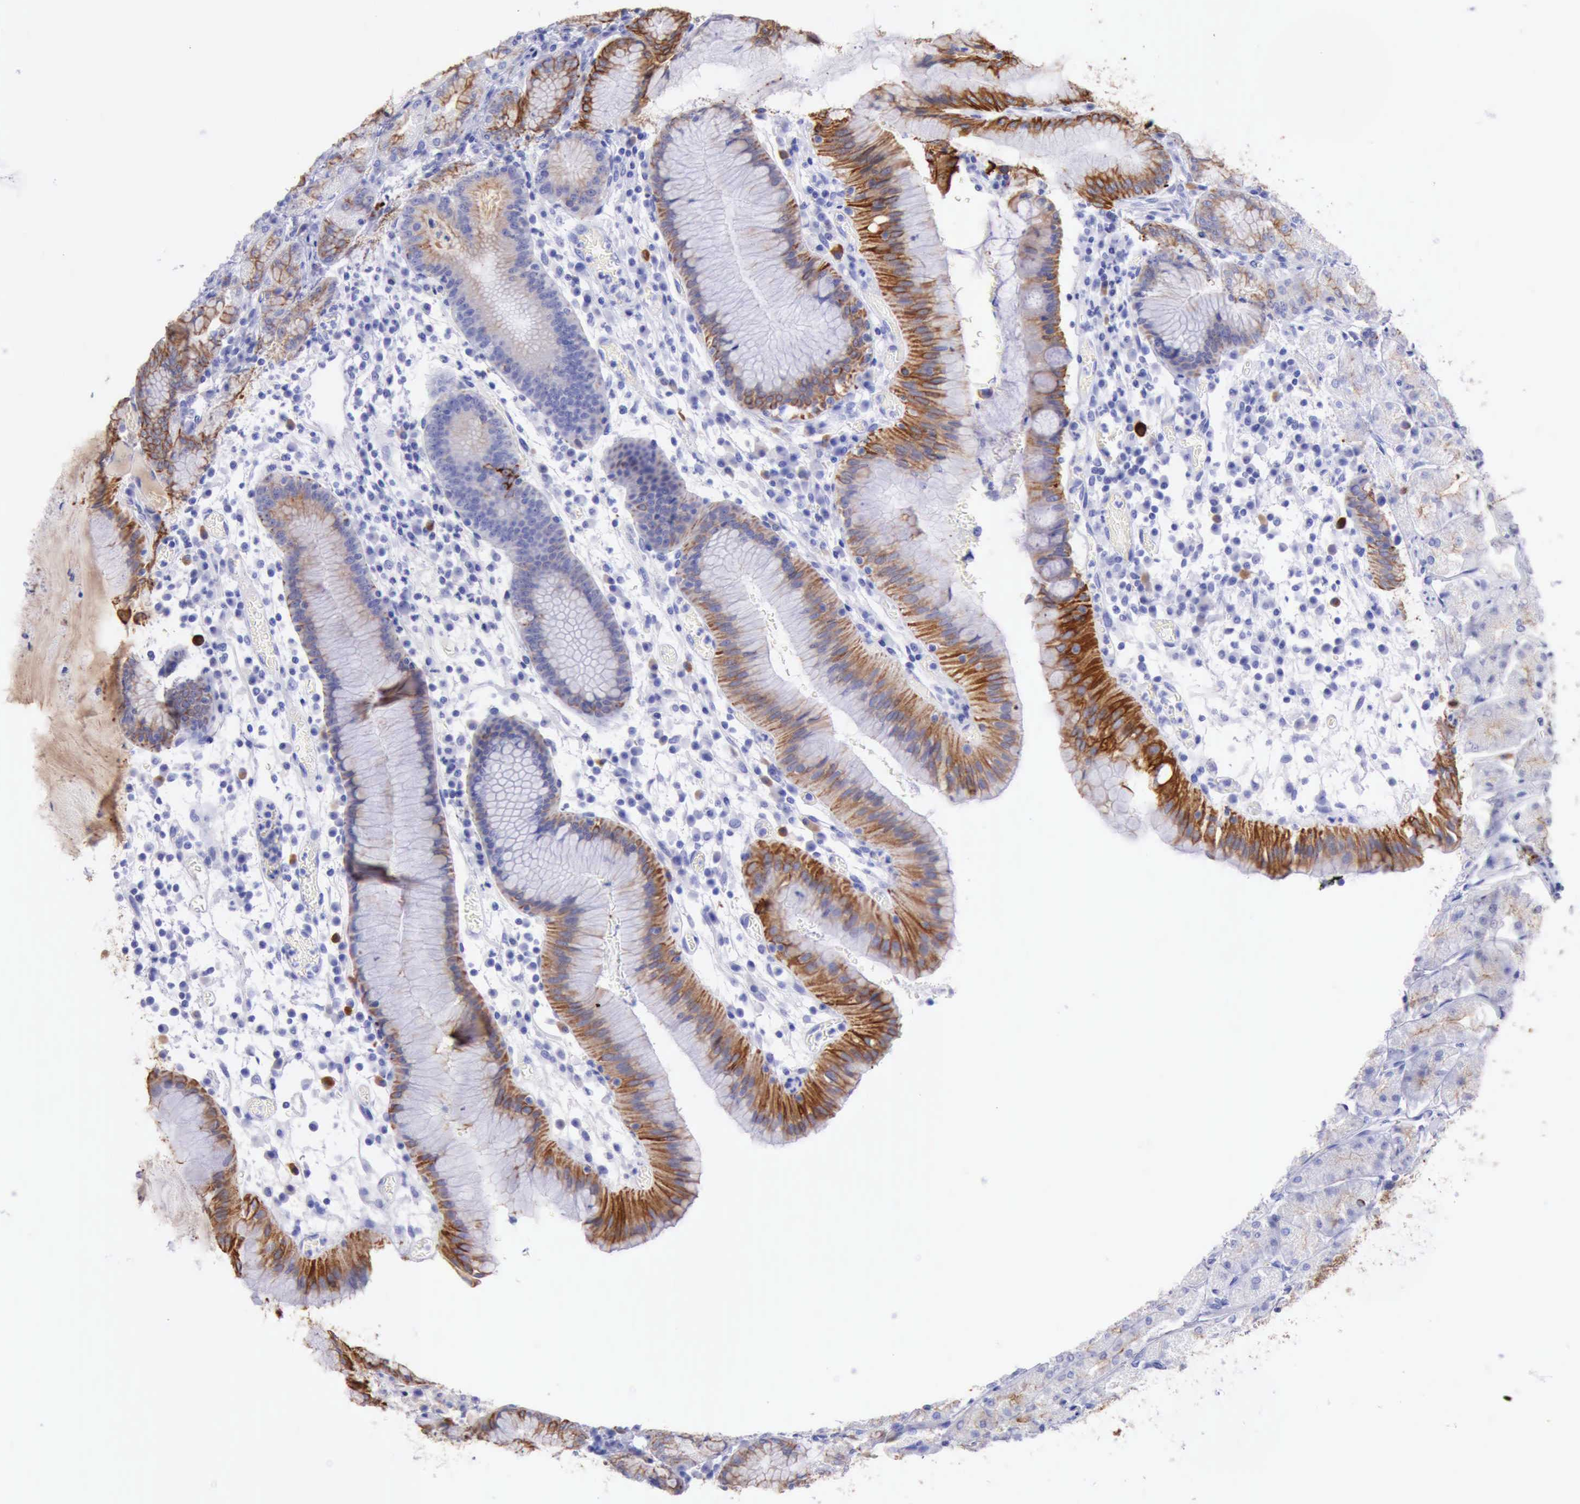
{"staining": {"intensity": "strong", "quantity": "25%-75%", "location": "cytoplasmic/membranous"}, "tissue": "stomach", "cell_type": "Glandular cells", "image_type": "normal", "snomed": [{"axis": "morphology", "description": "Normal tissue, NOS"}, {"axis": "topography", "description": "Stomach, lower"}], "caption": "Strong cytoplasmic/membranous positivity is seen in about 25%-75% of glandular cells in benign stomach.", "gene": "KRT8", "patient": {"sex": "female", "age": 73}}